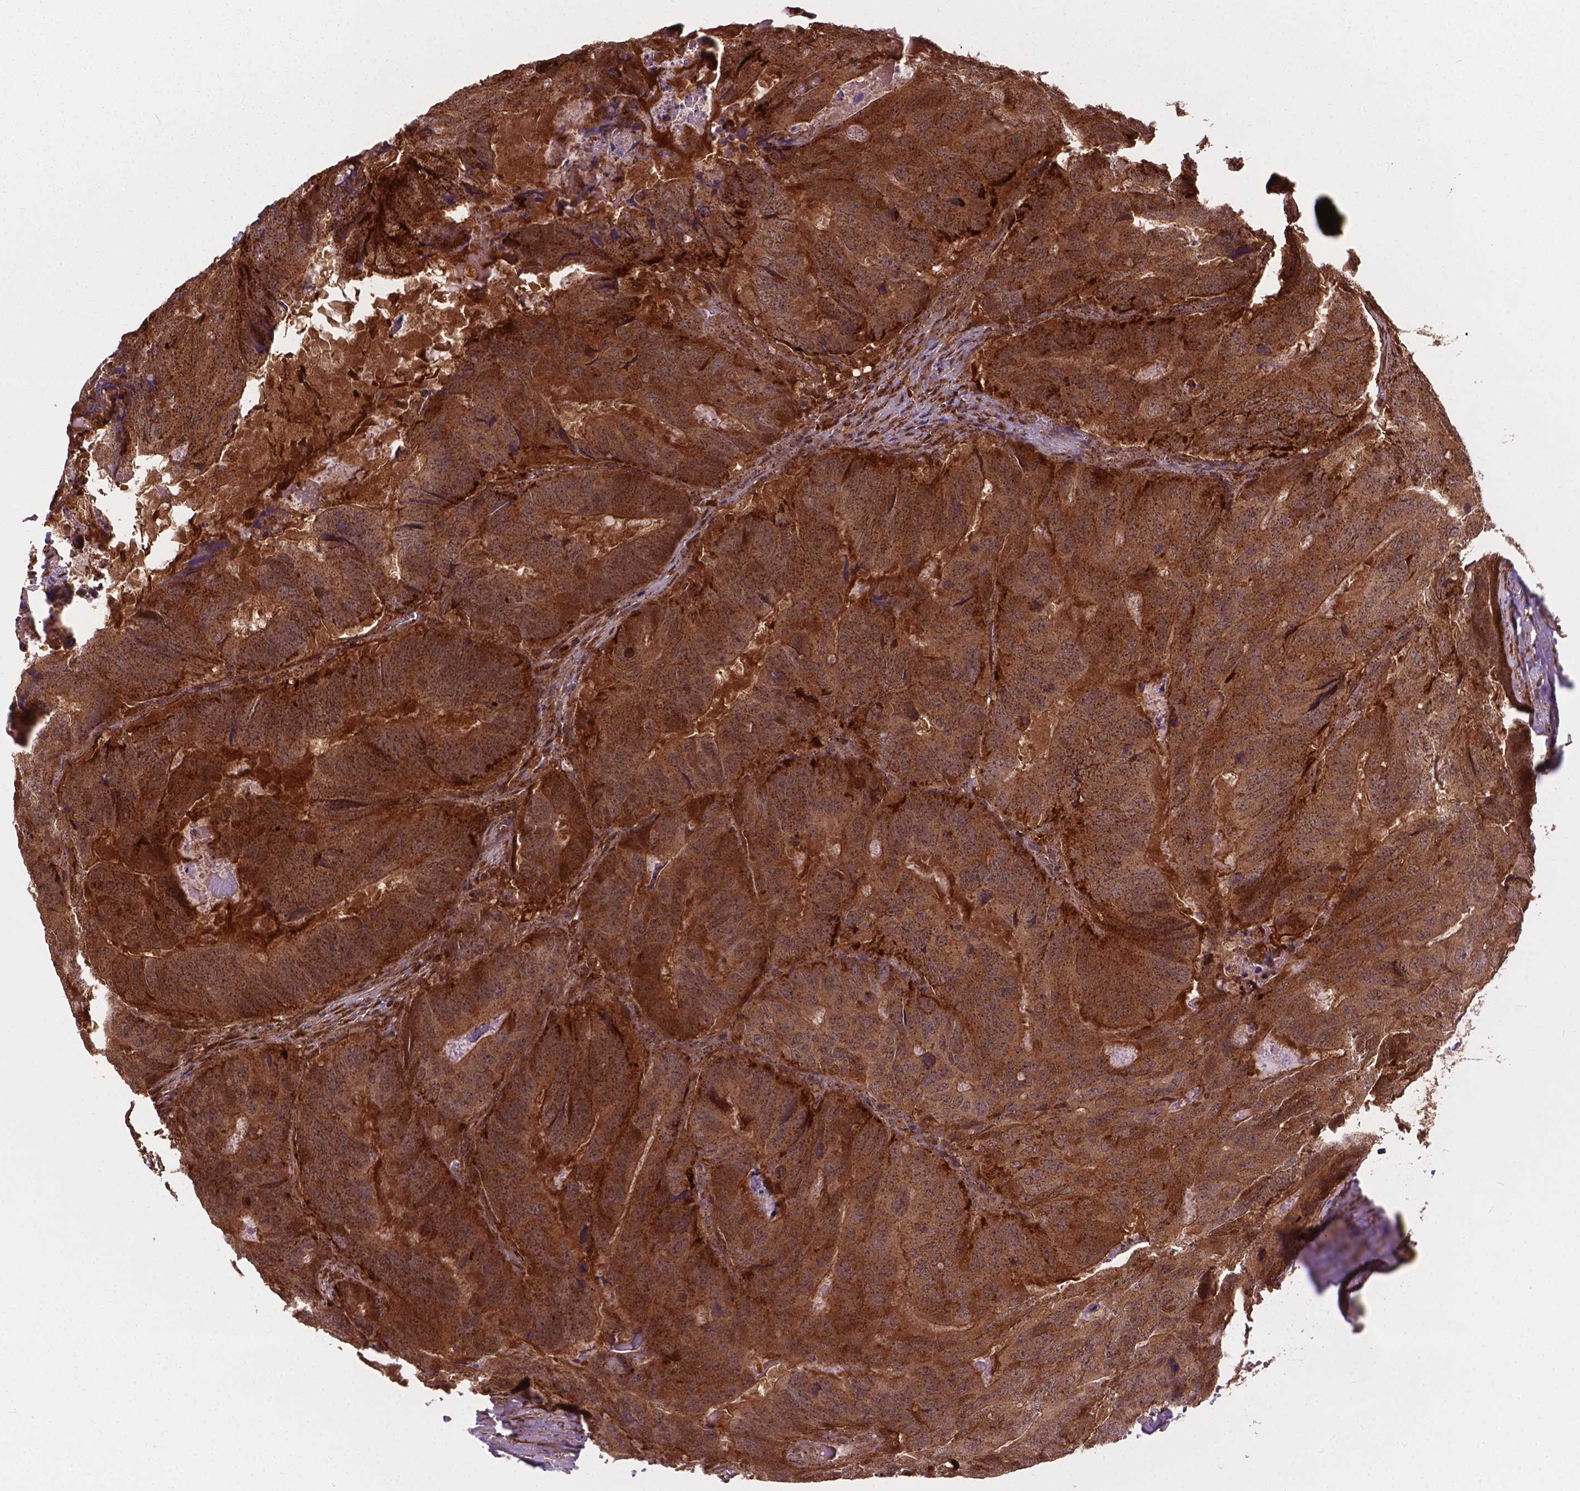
{"staining": {"intensity": "moderate", "quantity": ">75%", "location": "cytoplasmic/membranous,nuclear"}, "tissue": "colorectal cancer", "cell_type": "Tumor cells", "image_type": "cancer", "snomed": [{"axis": "morphology", "description": "Adenocarcinoma, NOS"}, {"axis": "topography", "description": "Colon"}], "caption": "Adenocarcinoma (colorectal) stained with a brown dye reveals moderate cytoplasmic/membranous and nuclear positive expression in approximately >75% of tumor cells.", "gene": "PLIN3", "patient": {"sex": "male", "age": 79}}